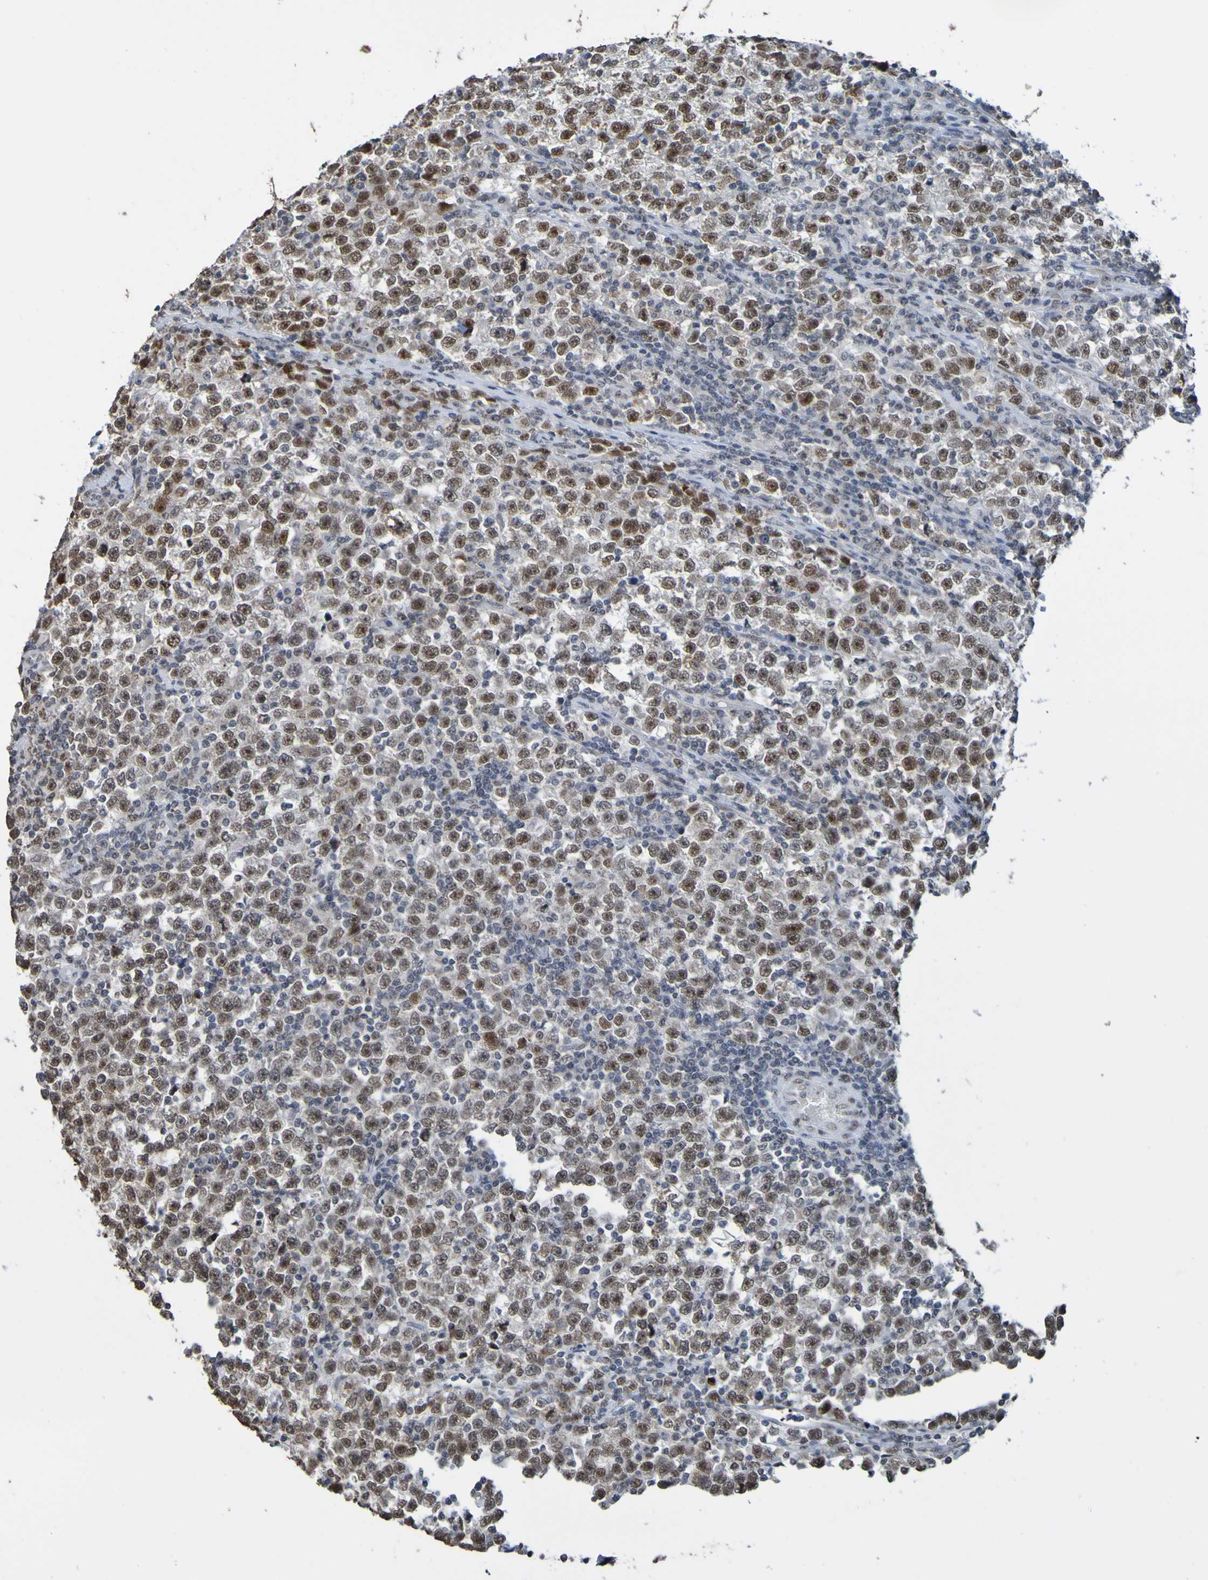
{"staining": {"intensity": "moderate", "quantity": ">75%", "location": "nuclear"}, "tissue": "testis cancer", "cell_type": "Tumor cells", "image_type": "cancer", "snomed": [{"axis": "morphology", "description": "Seminoma, NOS"}, {"axis": "topography", "description": "Testis"}], "caption": "Protein staining of seminoma (testis) tissue reveals moderate nuclear positivity in about >75% of tumor cells. Immunohistochemistry stains the protein in brown and the nuclei are stained blue.", "gene": "ALKBH2", "patient": {"sex": "male", "age": 43}}